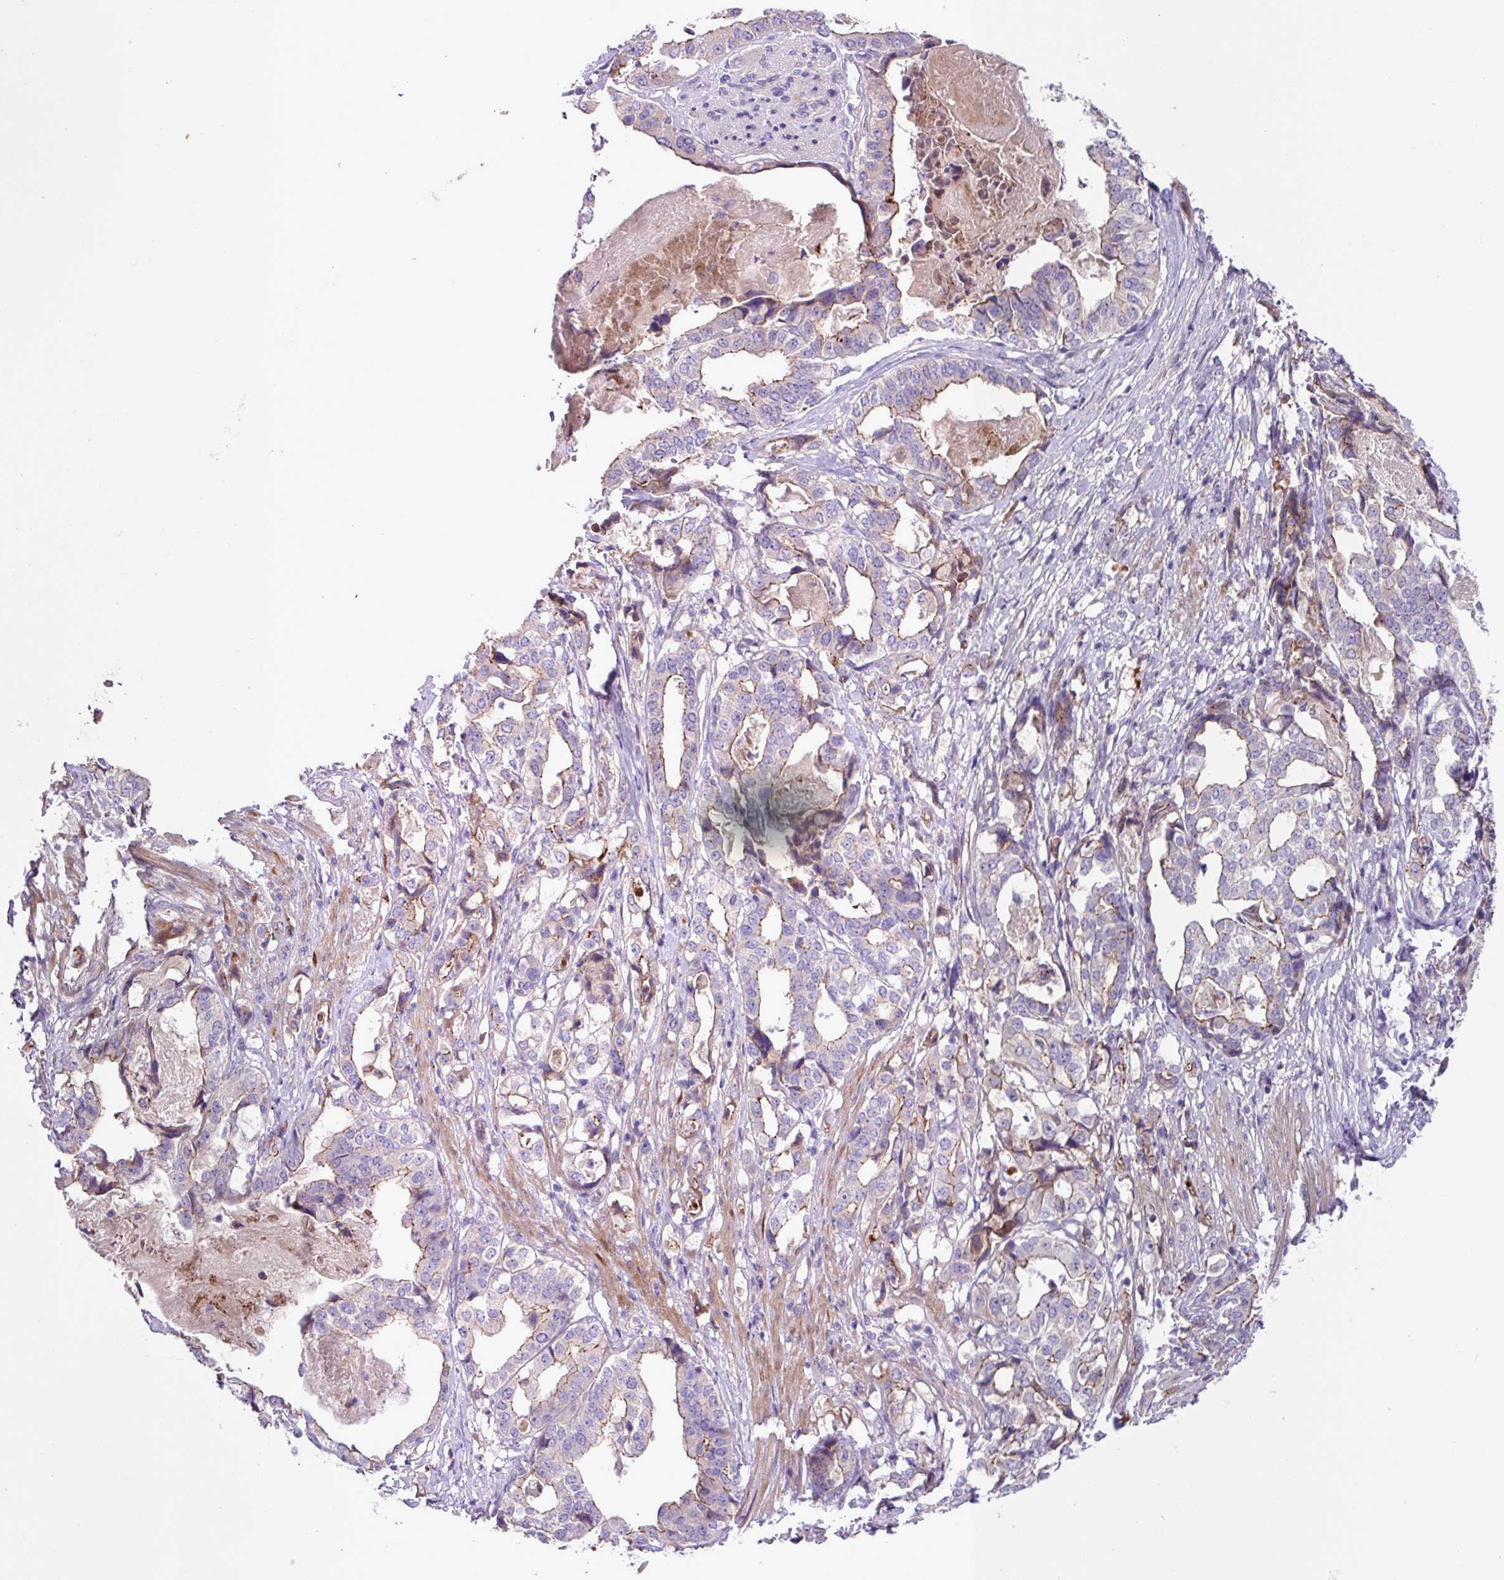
{"staining": {"intensity": "weak", "quantity": "<25%", "location": "cytoplasmic/membranous"}, "tissue": "stomach cancer", "cell_type": "Tumor cells", "image_type": "cancer", "snomed": [{"axis": "morphology", "description": "Adenocarcinoma, NOS"}, {"axis": "topography", "description": "Stomach"}], "caption": "The image displays no staining of tumor cells in stomach cancer.", "gene": "IQCJ", "patient": {"sex": "male", "age": 48}}